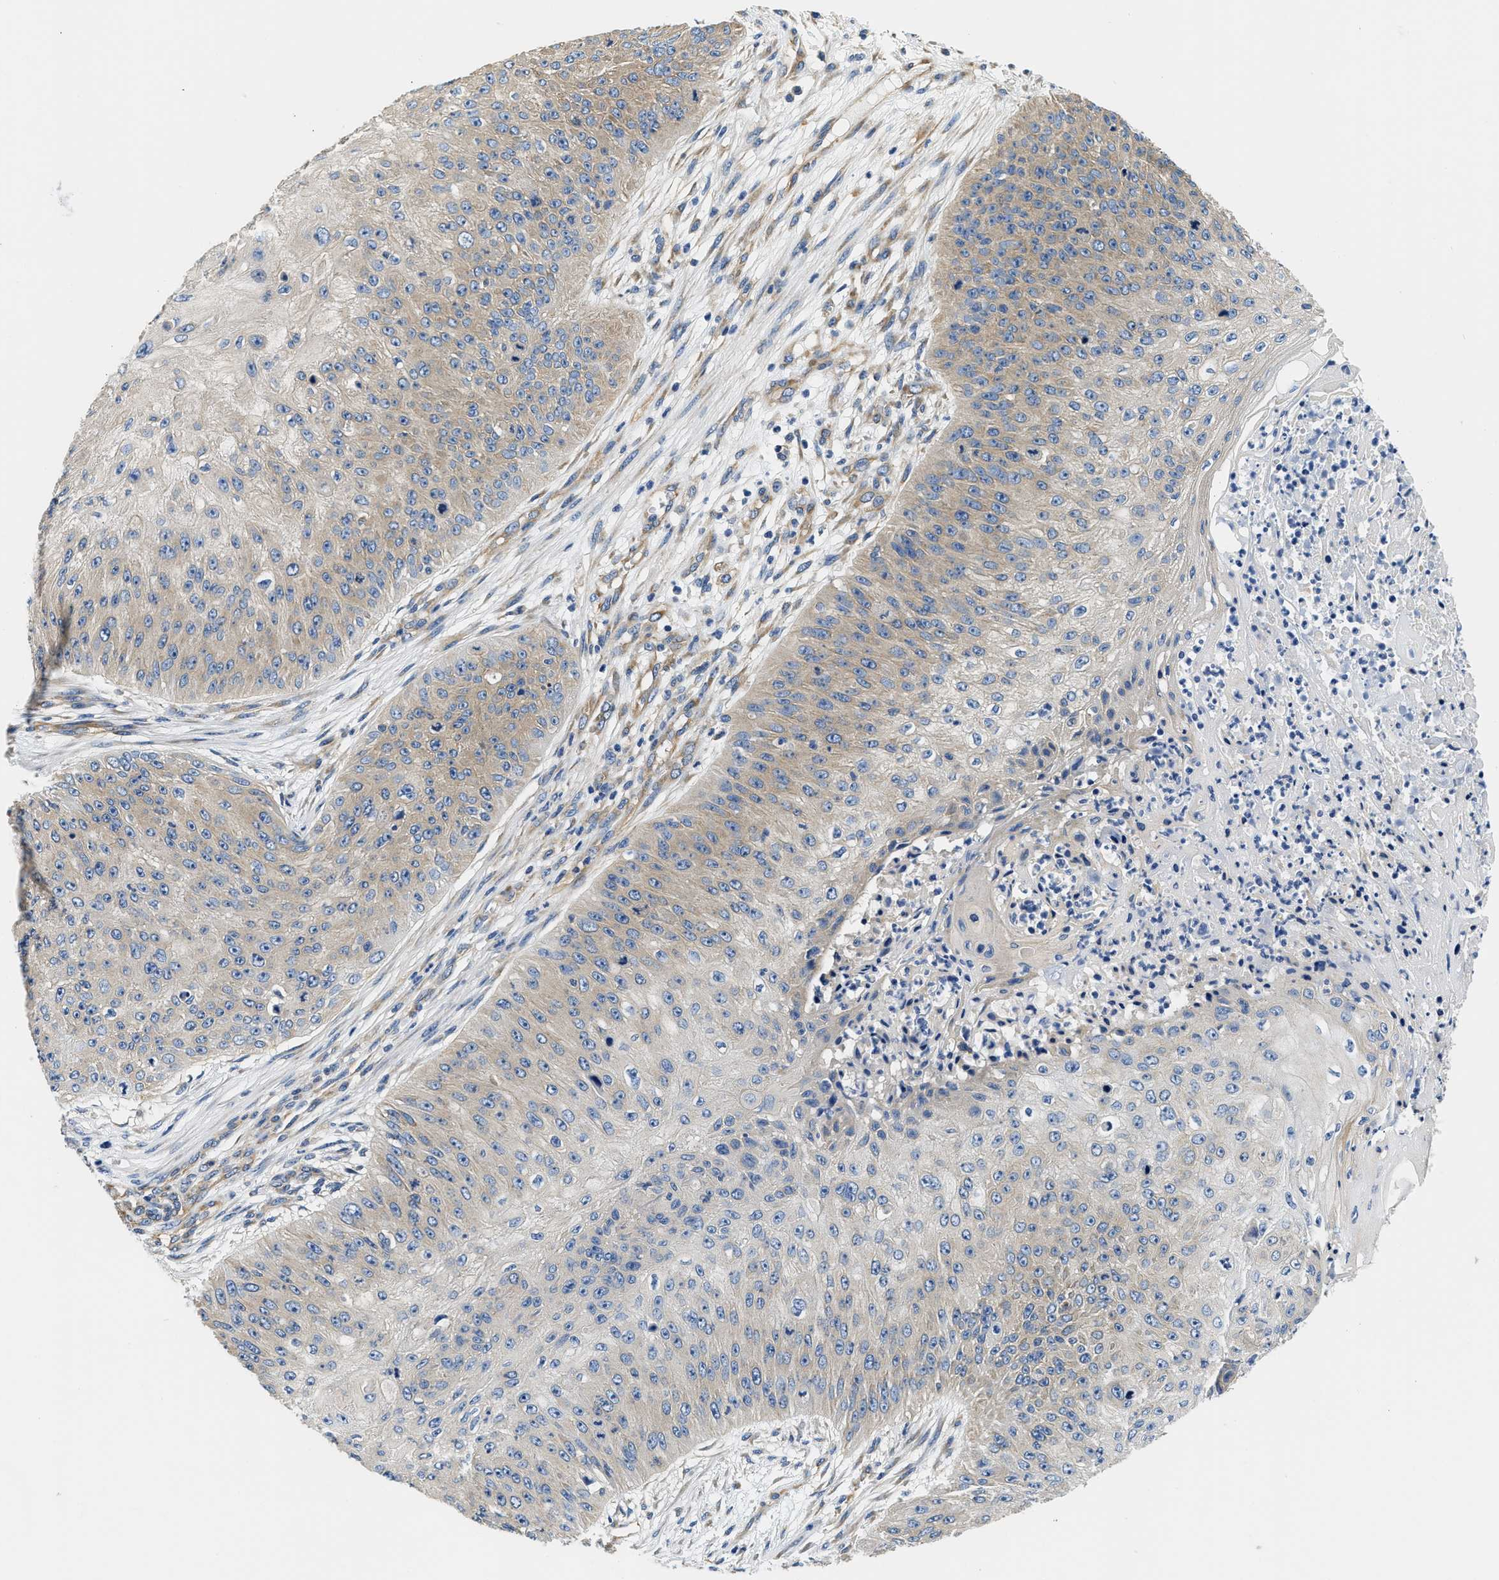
{"staining": {"intensity": "weak", "quantity": "25%-75%", "location": "cytoplasmic/membranous"}, "tissue": "skin cancer", "cell_type": "Tumor cells", "image_type": "cancer", "snomed": [{"axis": "morphology", "description": "Squamous cell carcinoma, NOS"}, {"axis": "topography", "description": "Skin"}], "caption": "IHC of skin cancer displays low levels of weak cytoplasmic/membranous positivity in approximately 25%-75% of tumor cells. The staining was performed using DAB (3,3'-diaminobenzidine) to visualize the protein expression in brown, while the nuclei were stained in blue with hematoxylin (Magnification: 20x).", "gene": "CSDE1", "patient": {"sex": "female", "age": 80}}